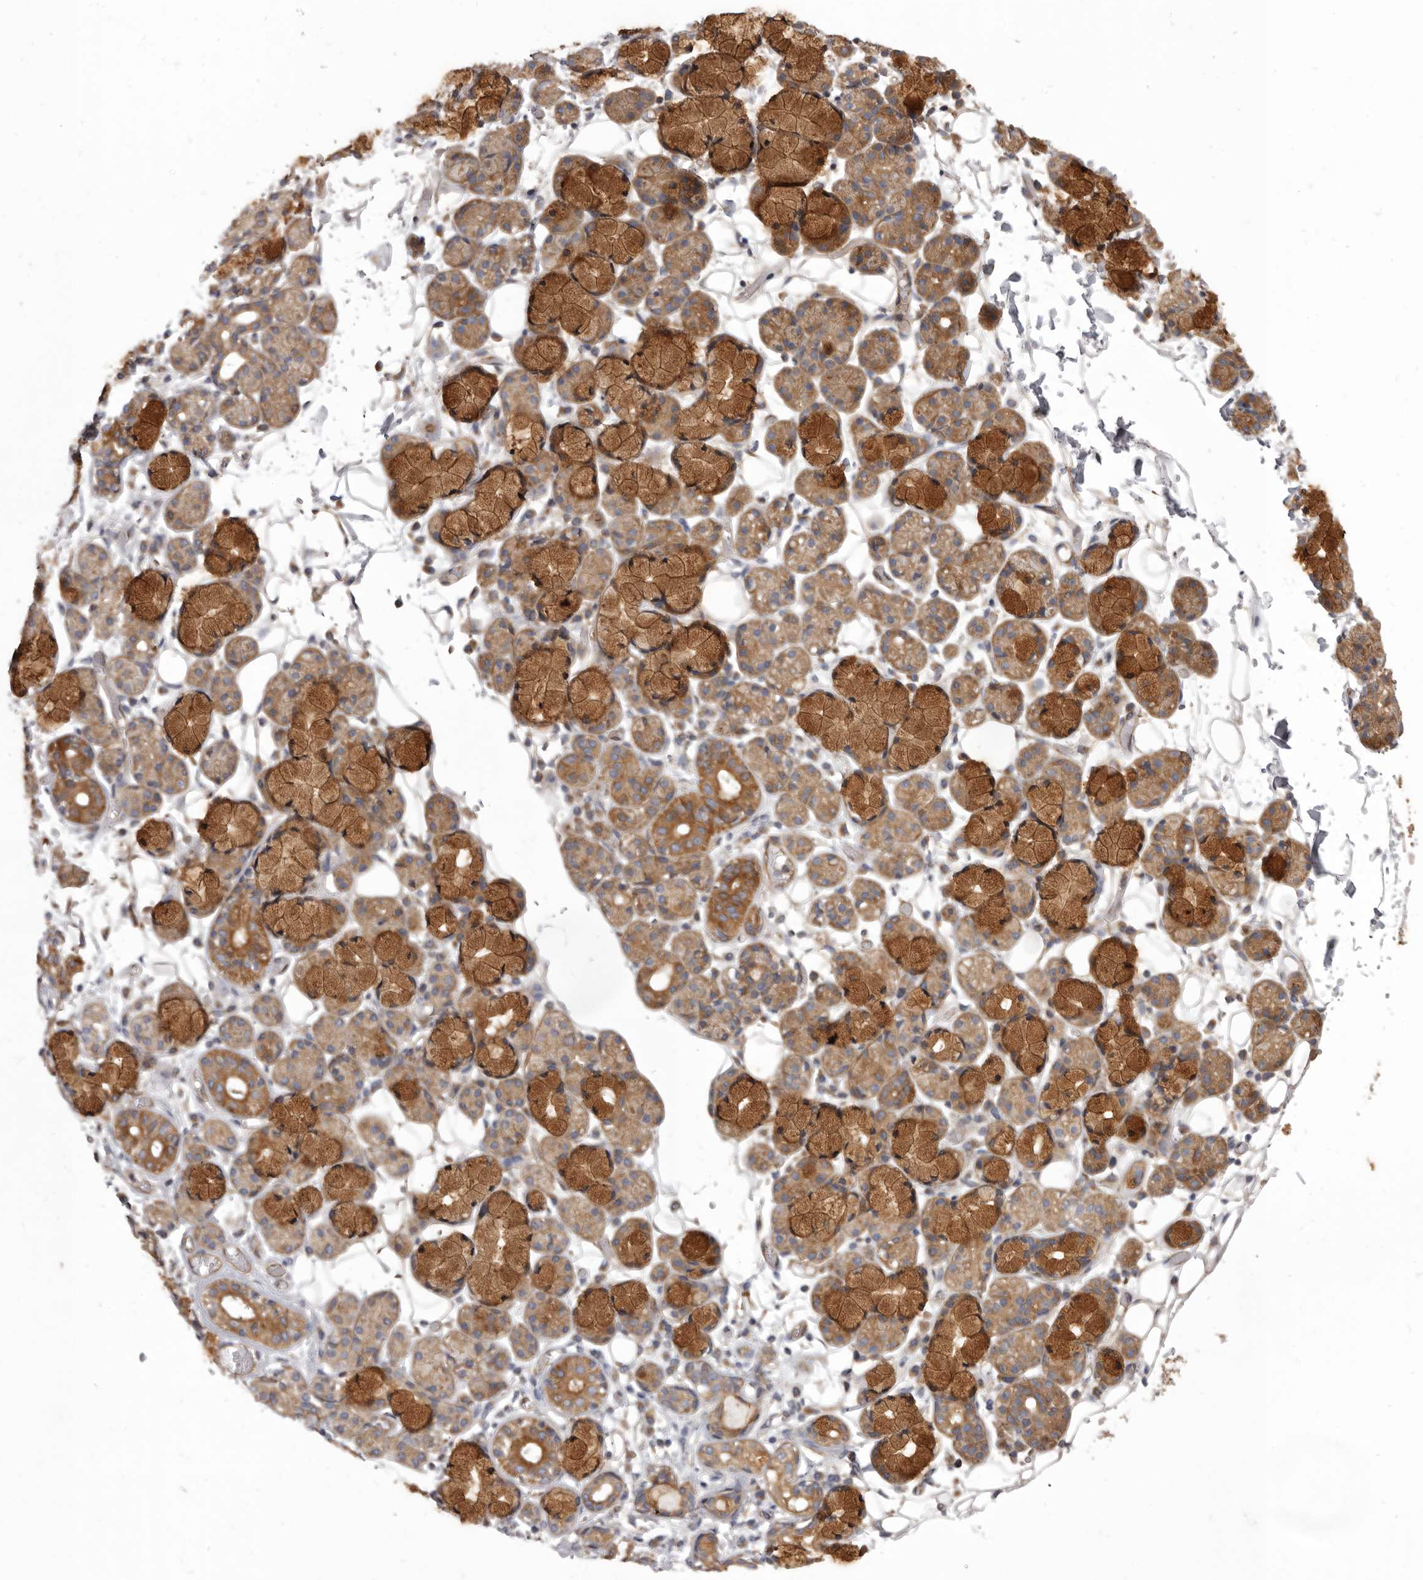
{"staining": {"intensity": "strong", "quantity": "25%-75%", "location": "cytoplasmic/membranous"}, "tissue": "salivary gland", "cell_type": "Glandular cells", "image_type": "normal", "snomed": [{"axis": "morphology", "description": "Normal tissue, NOS"}, {"axis": "topography", "description": "Salivary gland"}], "caption": "A micrograph showing strong cytoplasmic/membranous positivity in approximately 25%-75% of glandular cells in benign salivary gland, as visualized by brown immunohistochemical staining.", "gene": "VPS45", "patient": {"sex": "male", "age": 63}}